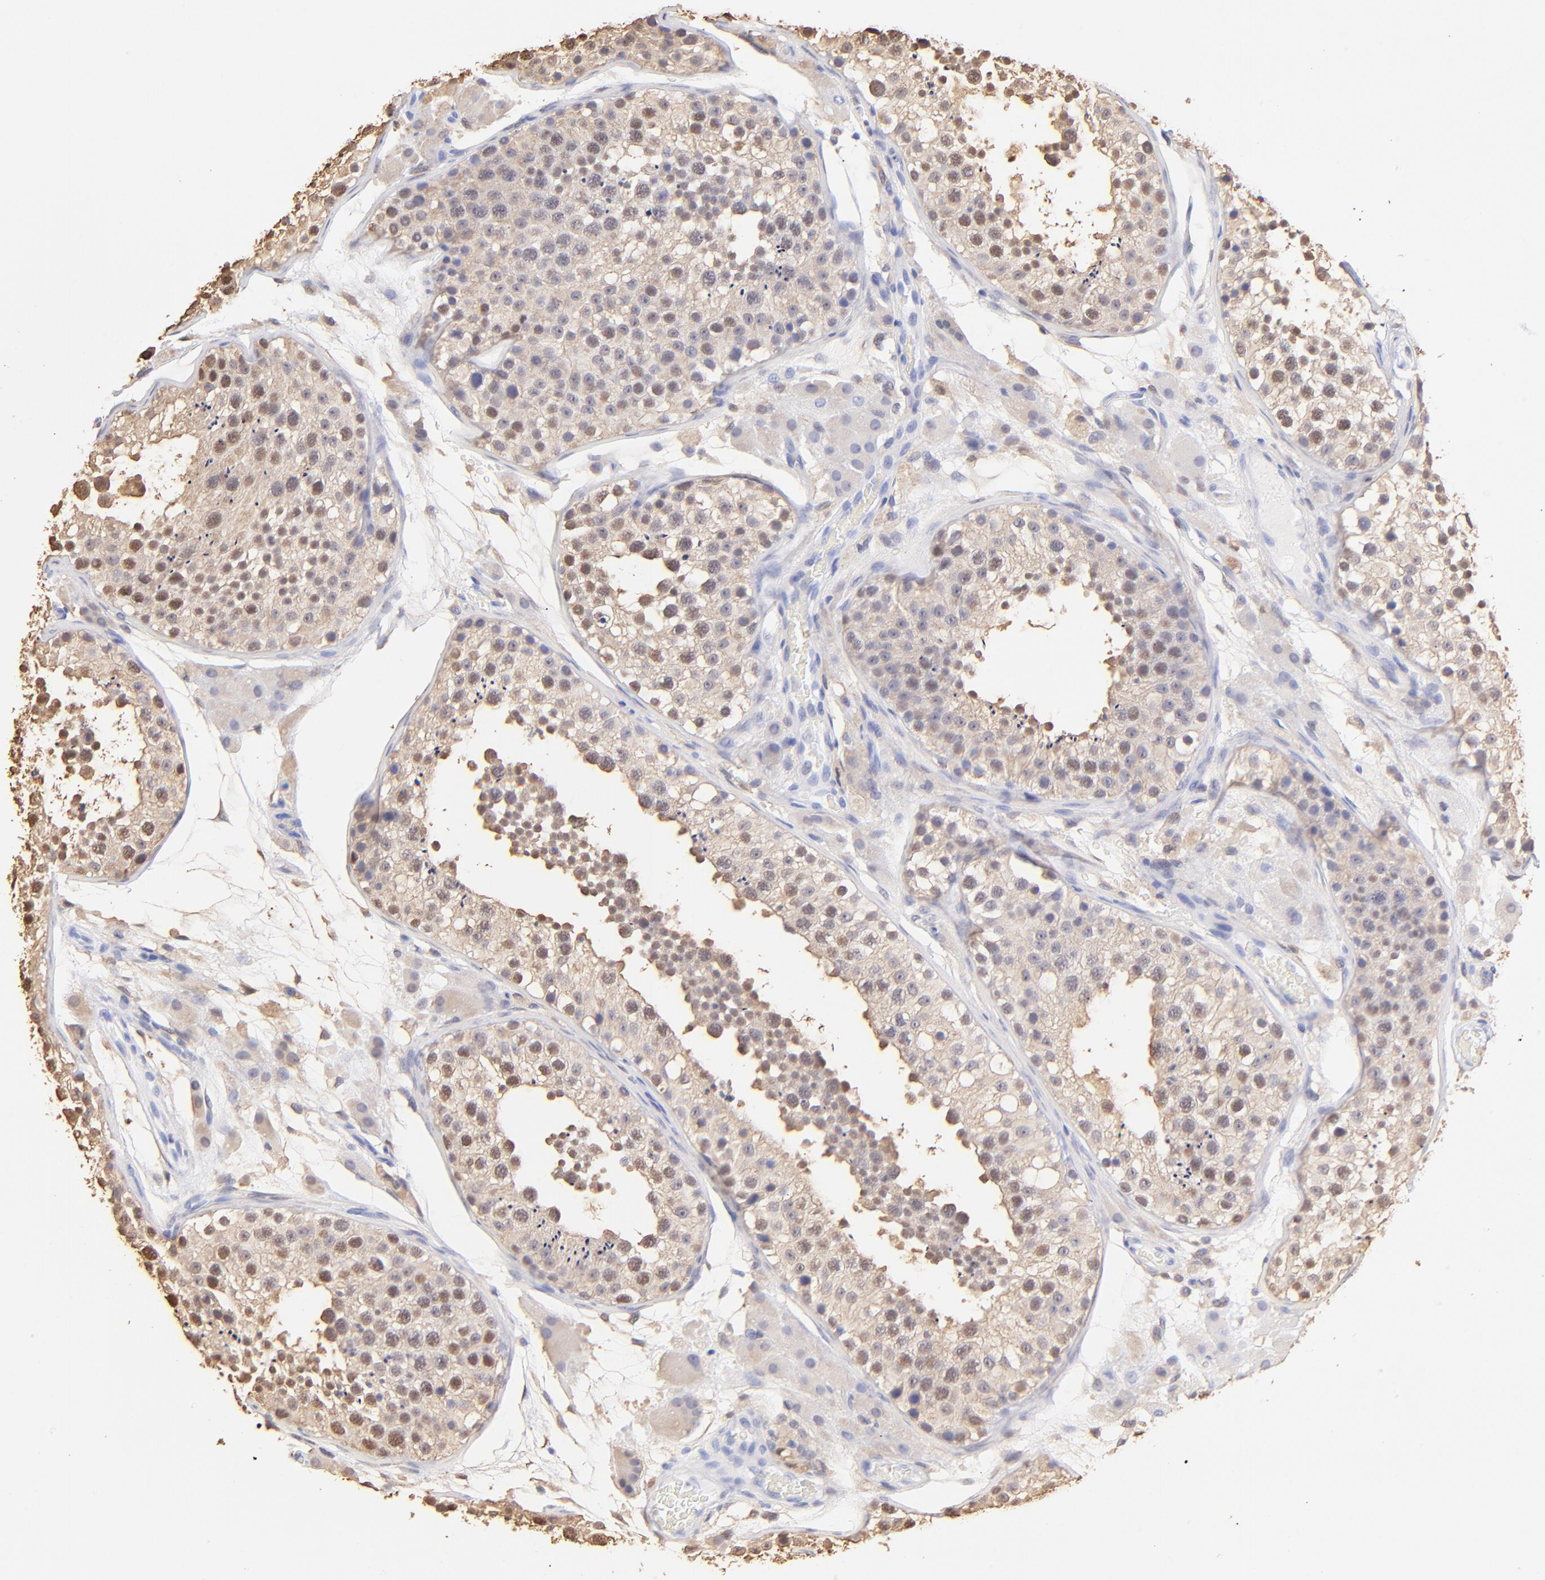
{"staining": {"intensity": "moderate", "quantity": "25%-75%", "location": "cytoplasmic/membranous,nuclear"}, "tissue": "testis", "cell_type": "Cells in seminiferous ducts", "image_type": "normal", "snomed": [{"axis": "morphology", "description": "Normal tissue, NOS"}, {"axis": "topography", "description": "Testis"}], "caption": "The histopathology image demonstrates immunohistochemical staining of normal testis. There is moderate cytoplasmic/membranous,nuclear staining is identified in approximately 25%-75% of cells in seminiferous ducts.", "gene": "ALDH1A1", "patient": {"sex": "male", "age": 26}}